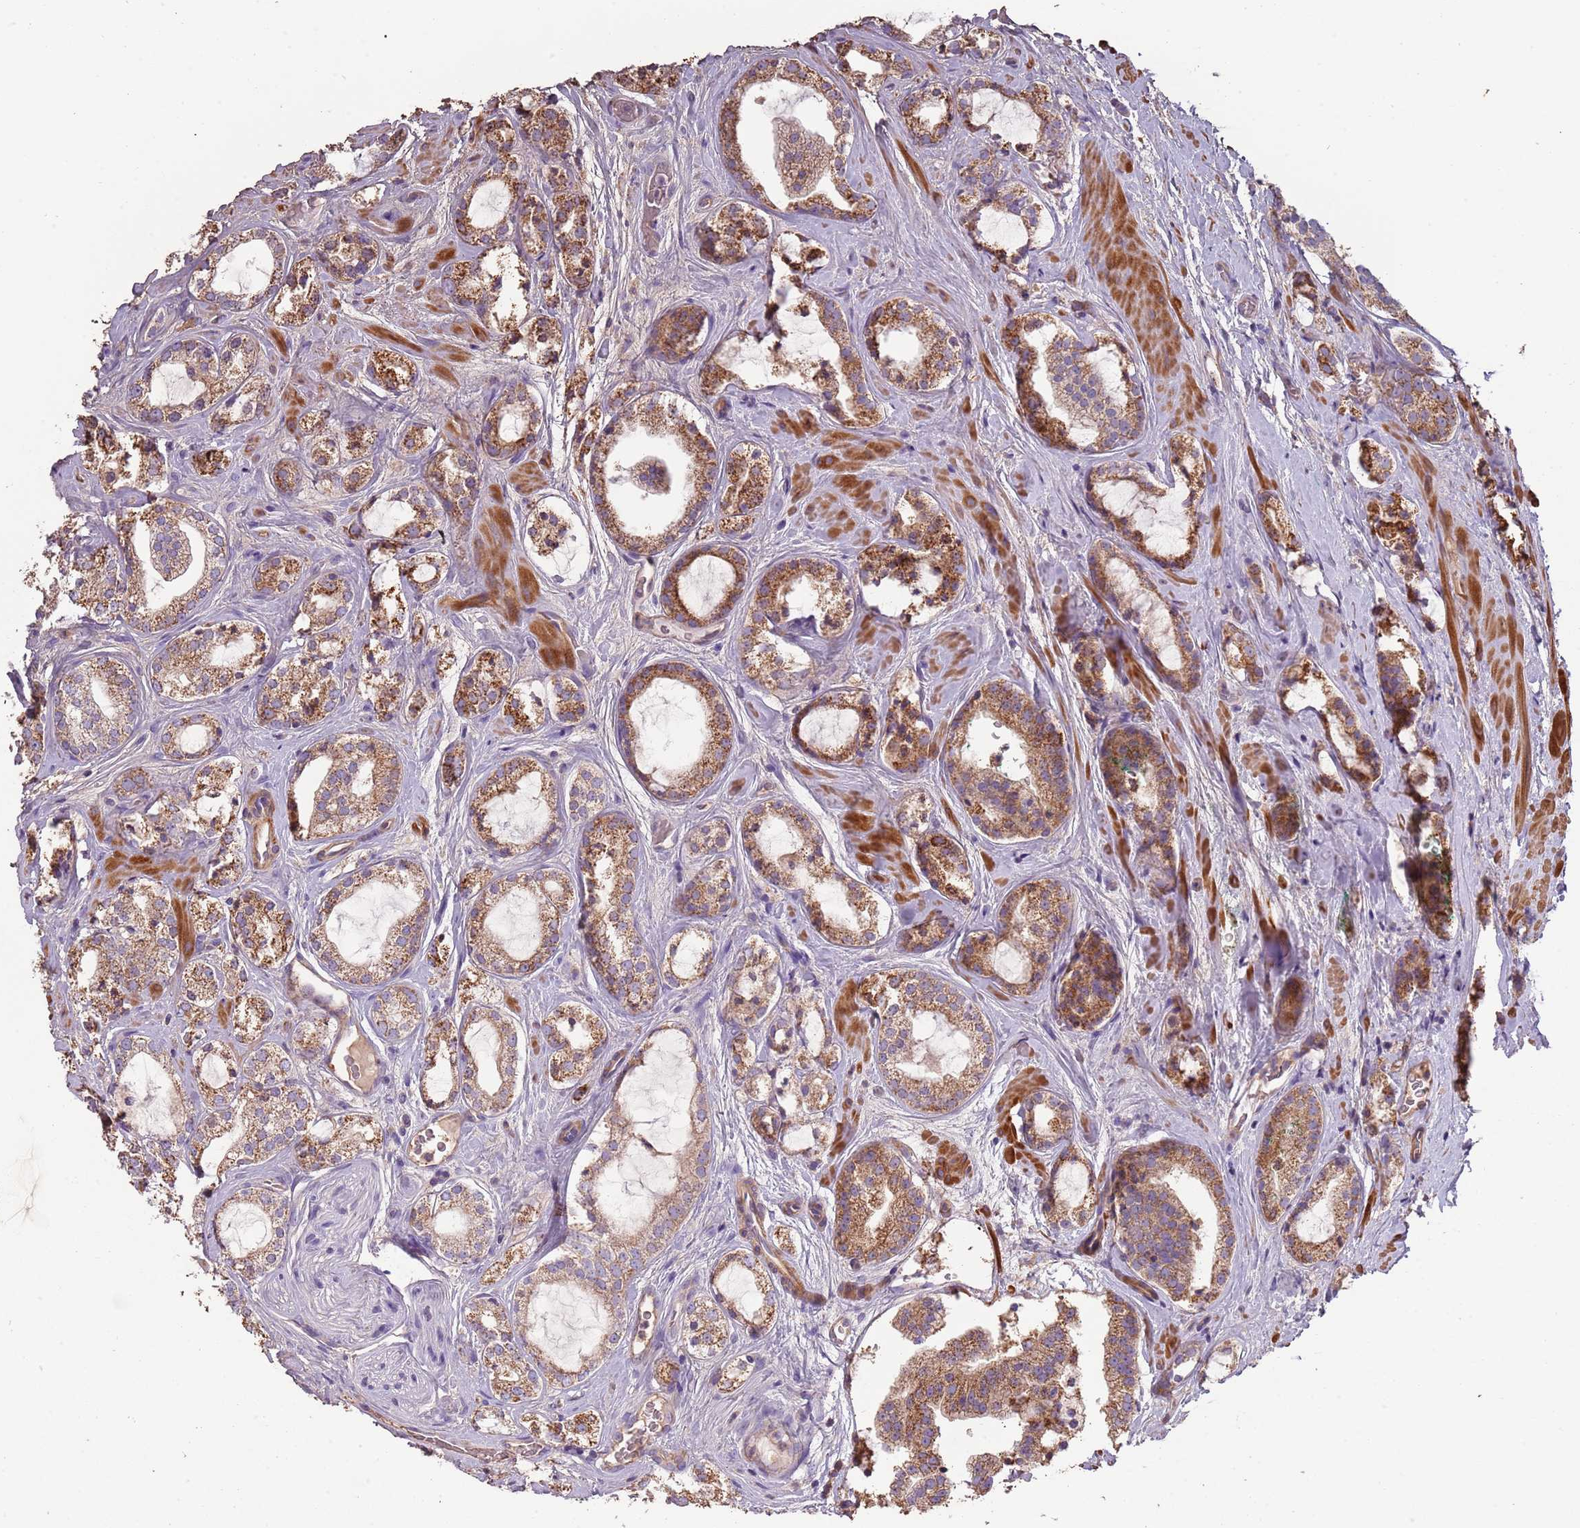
{"staining": {"intensity": "moderate", "quantity": "25%-75%", "location": "cytoplasmic/membranous"}, "tissue": "prostate cancer", "cell_type": "Tumor cells", "image_type": "cancer", "snomed": [{"axis": "morphology", "description": "Adenocarcinoma, High grade"}, {"axis": "topography", "description": "Prostate"}], "caption": "Prostate high-grade adenocarcinoma stained with DAB (3,3'-diaminobenzidine) IHC shows medium levels of moderate cytoplasmic/membranous expression in about 25%-75% of tumor cells. (Brightfield microscopy of DAB IHC at high magnification).", "gene": "FECH", "patient": {"sex": "male", "age": 64}}